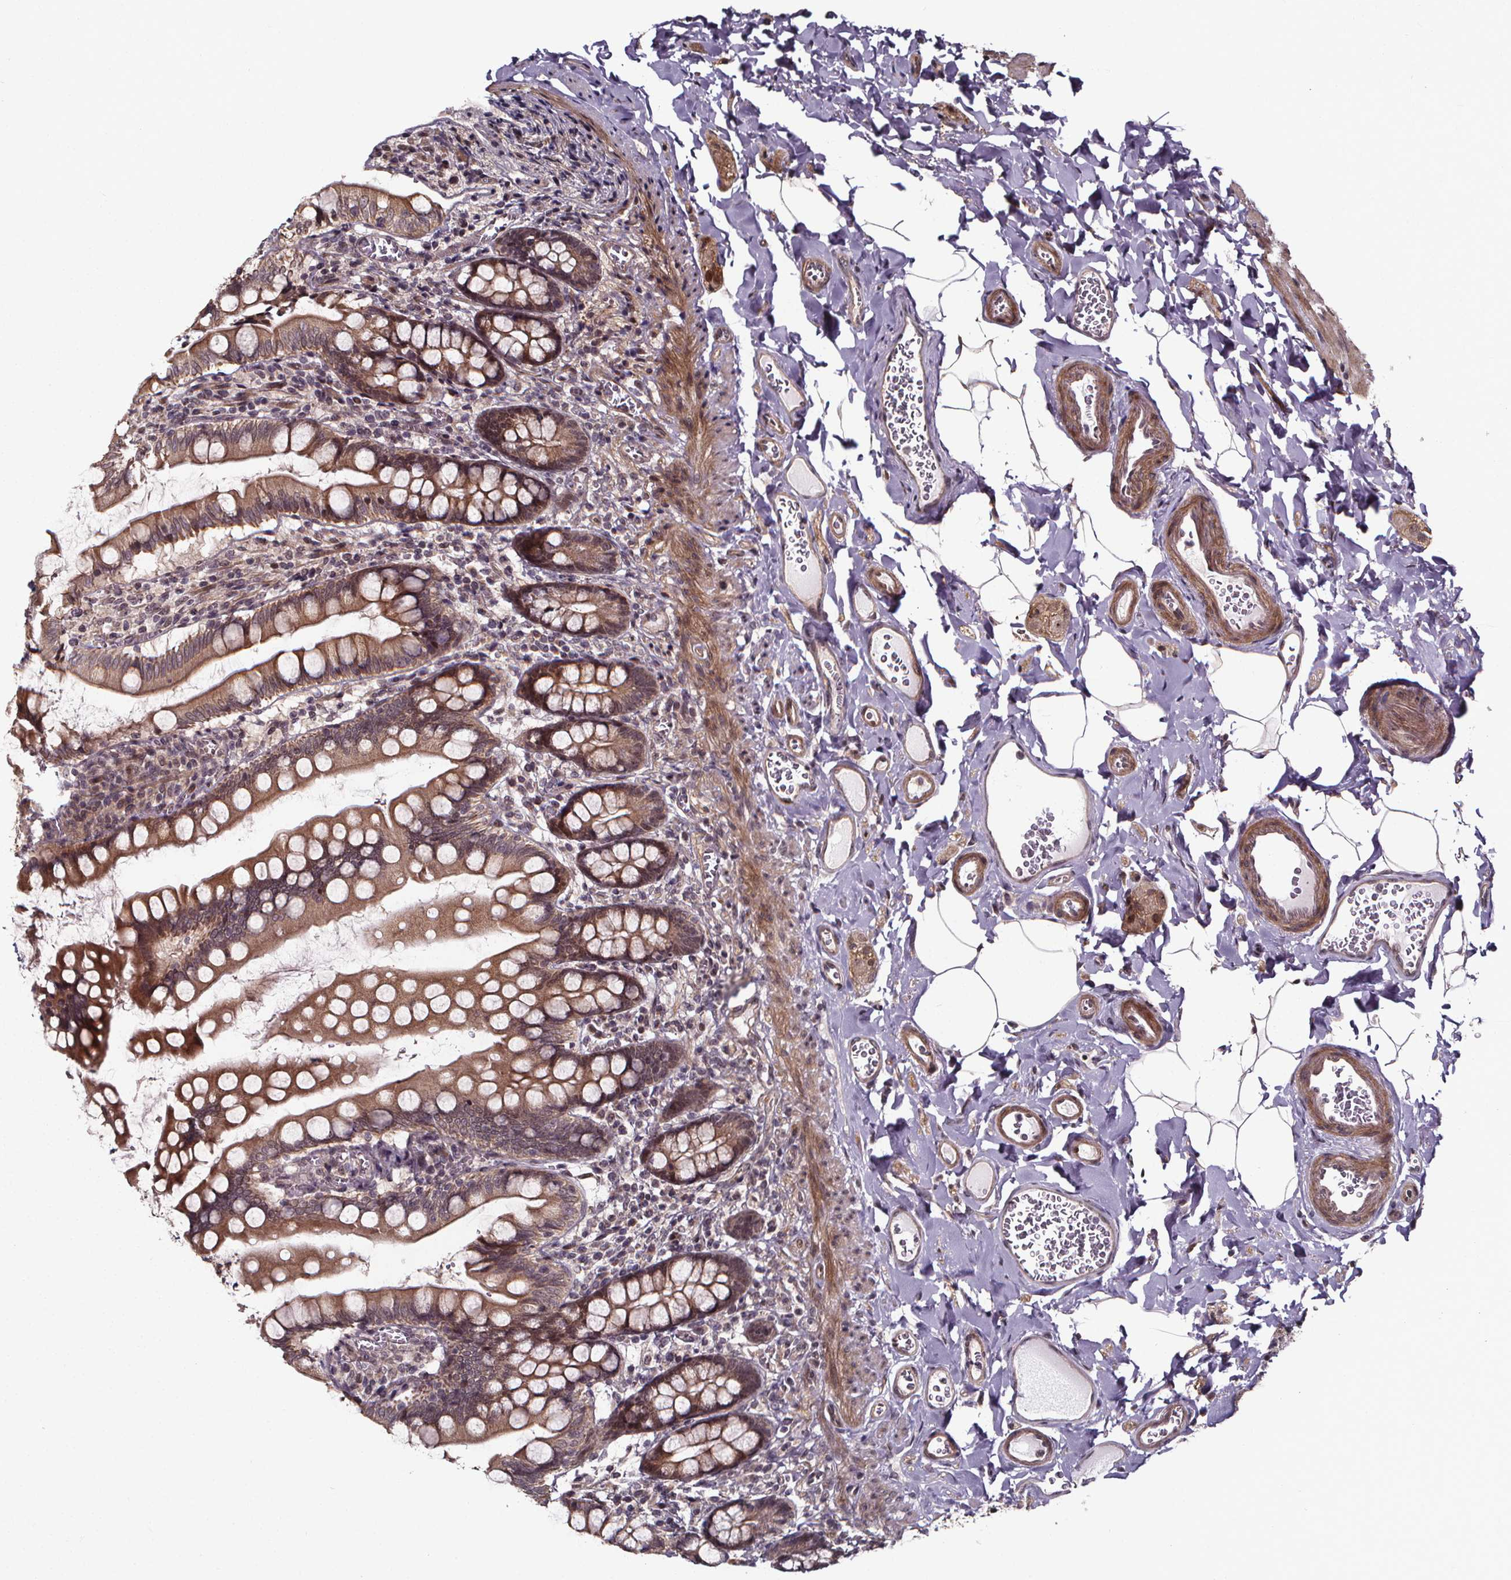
{"staining": {"intensity": "moderate", "quantity": ">75%", "location": "cytoplasmic/membranous,nuclear"}, "tissue": "small intestine", "cell_type": "Glandular cells", "image_type": "normal", "snomed": [{"axis": "morphology", "description": "Normal tissue, NOS"}, {"axis": "topography", "description": "Small intestine"}], "caption": "Approximately >75% of glandular cells in benign small intestine reveal moderate cytoplasmic/membranous,nuclear protein positivity as visualized by brown immunohistochemical staining.", "gene": "DDIT3", "patient": {"sex": "female", "age": 56}}